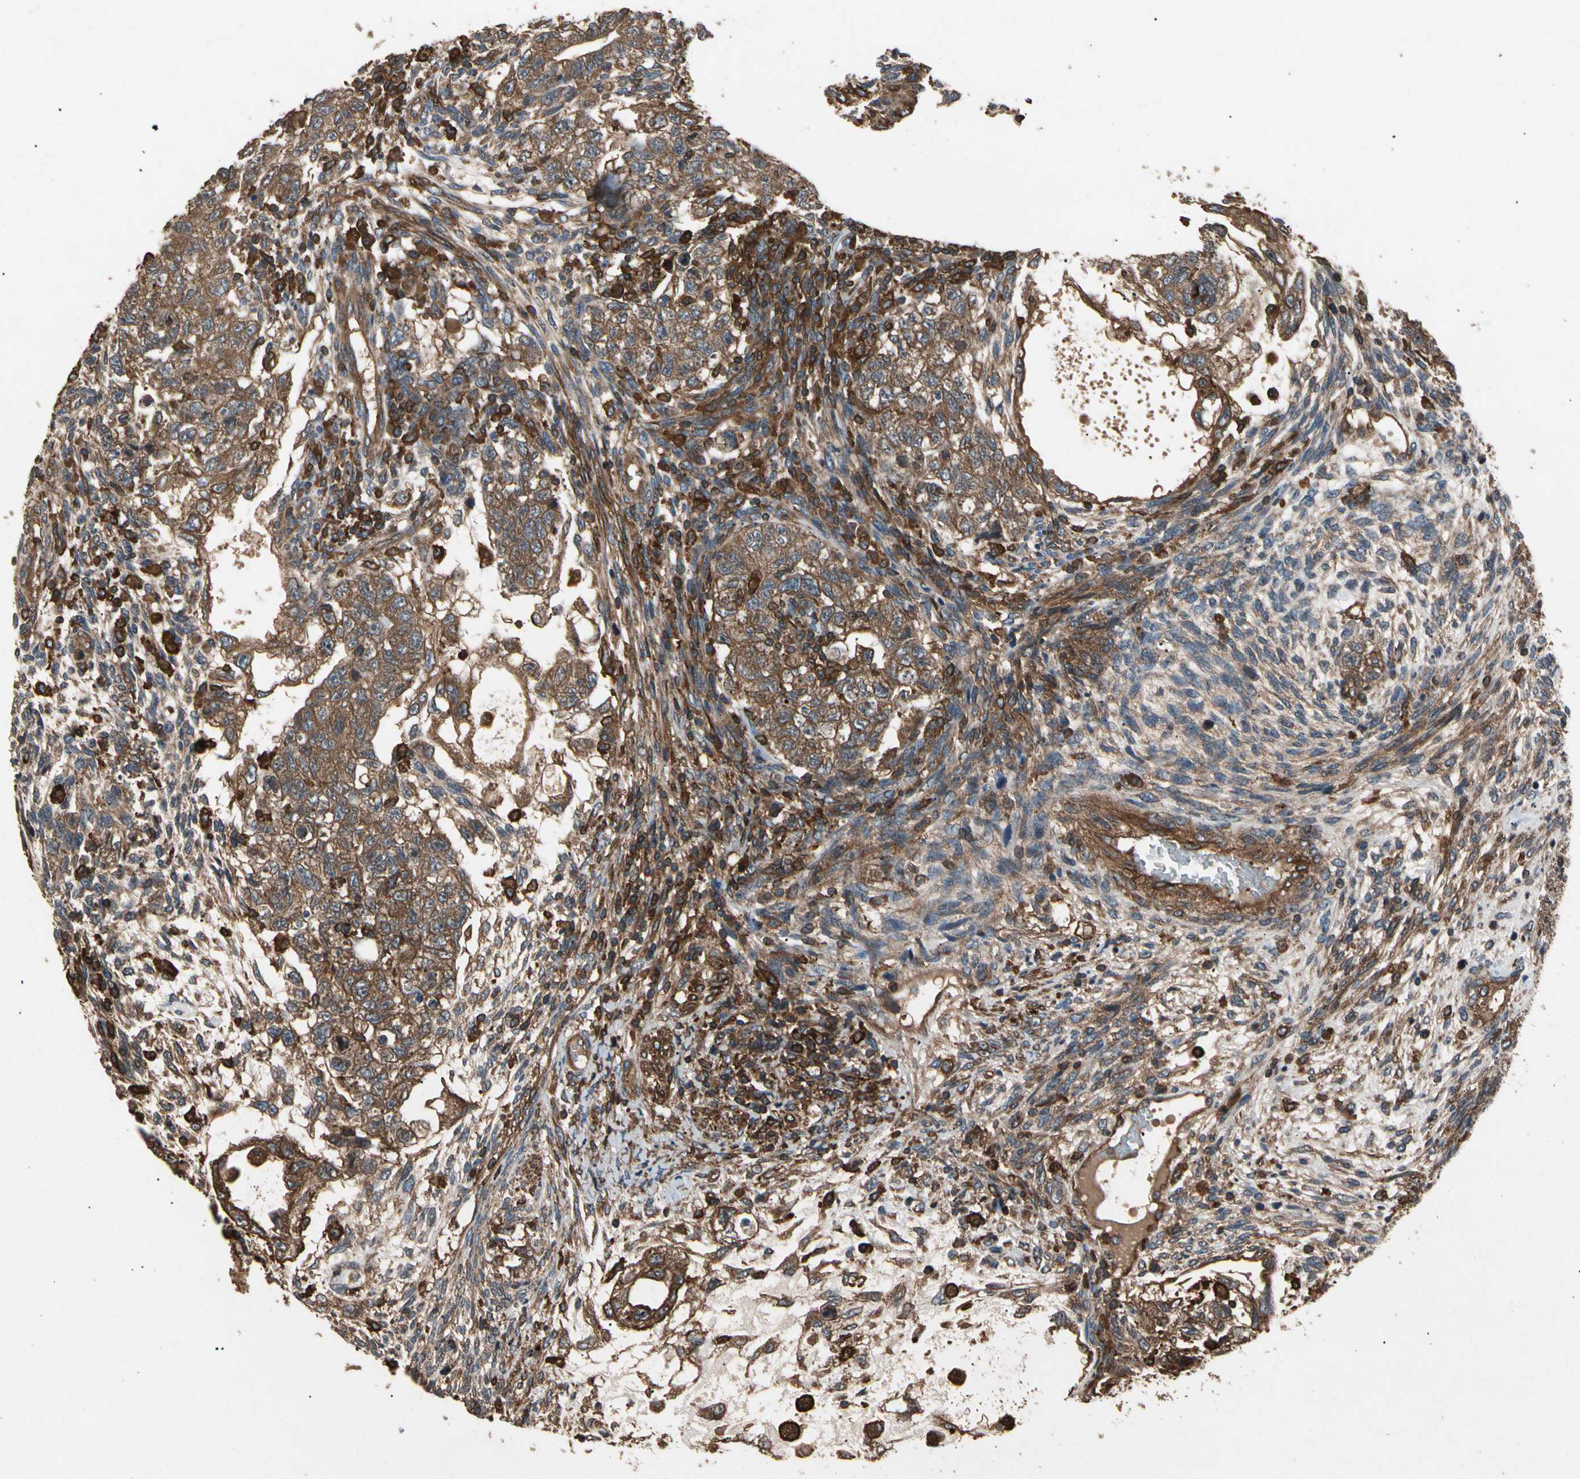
{"staining": {"intensity": "moderate", "quantity": ">75%", "location": "cytoplasmic/membranous"}, "tissue": "testis cancer", "cell_type": "Tumor cells", "image_type": "cancer", "snomed": [{"axis": "morphology", "description": "Normal tissue, NOS"}, {"axis": "morphology", "description": "Carcinoma, Embryonal, NOS"}, {"axis": "topography", "description": "Testis"}], "caption": "DAB (3,3'-diaminobenzidine) immunohistochemical staining of testis cancer (embryonal carcinoma) exhibits moderate cytoplasmic/membranous protein positivity in about >75% of tumor cells.", "gene": "AGBL2", "patient": {"sex": "male", "age": 36}}